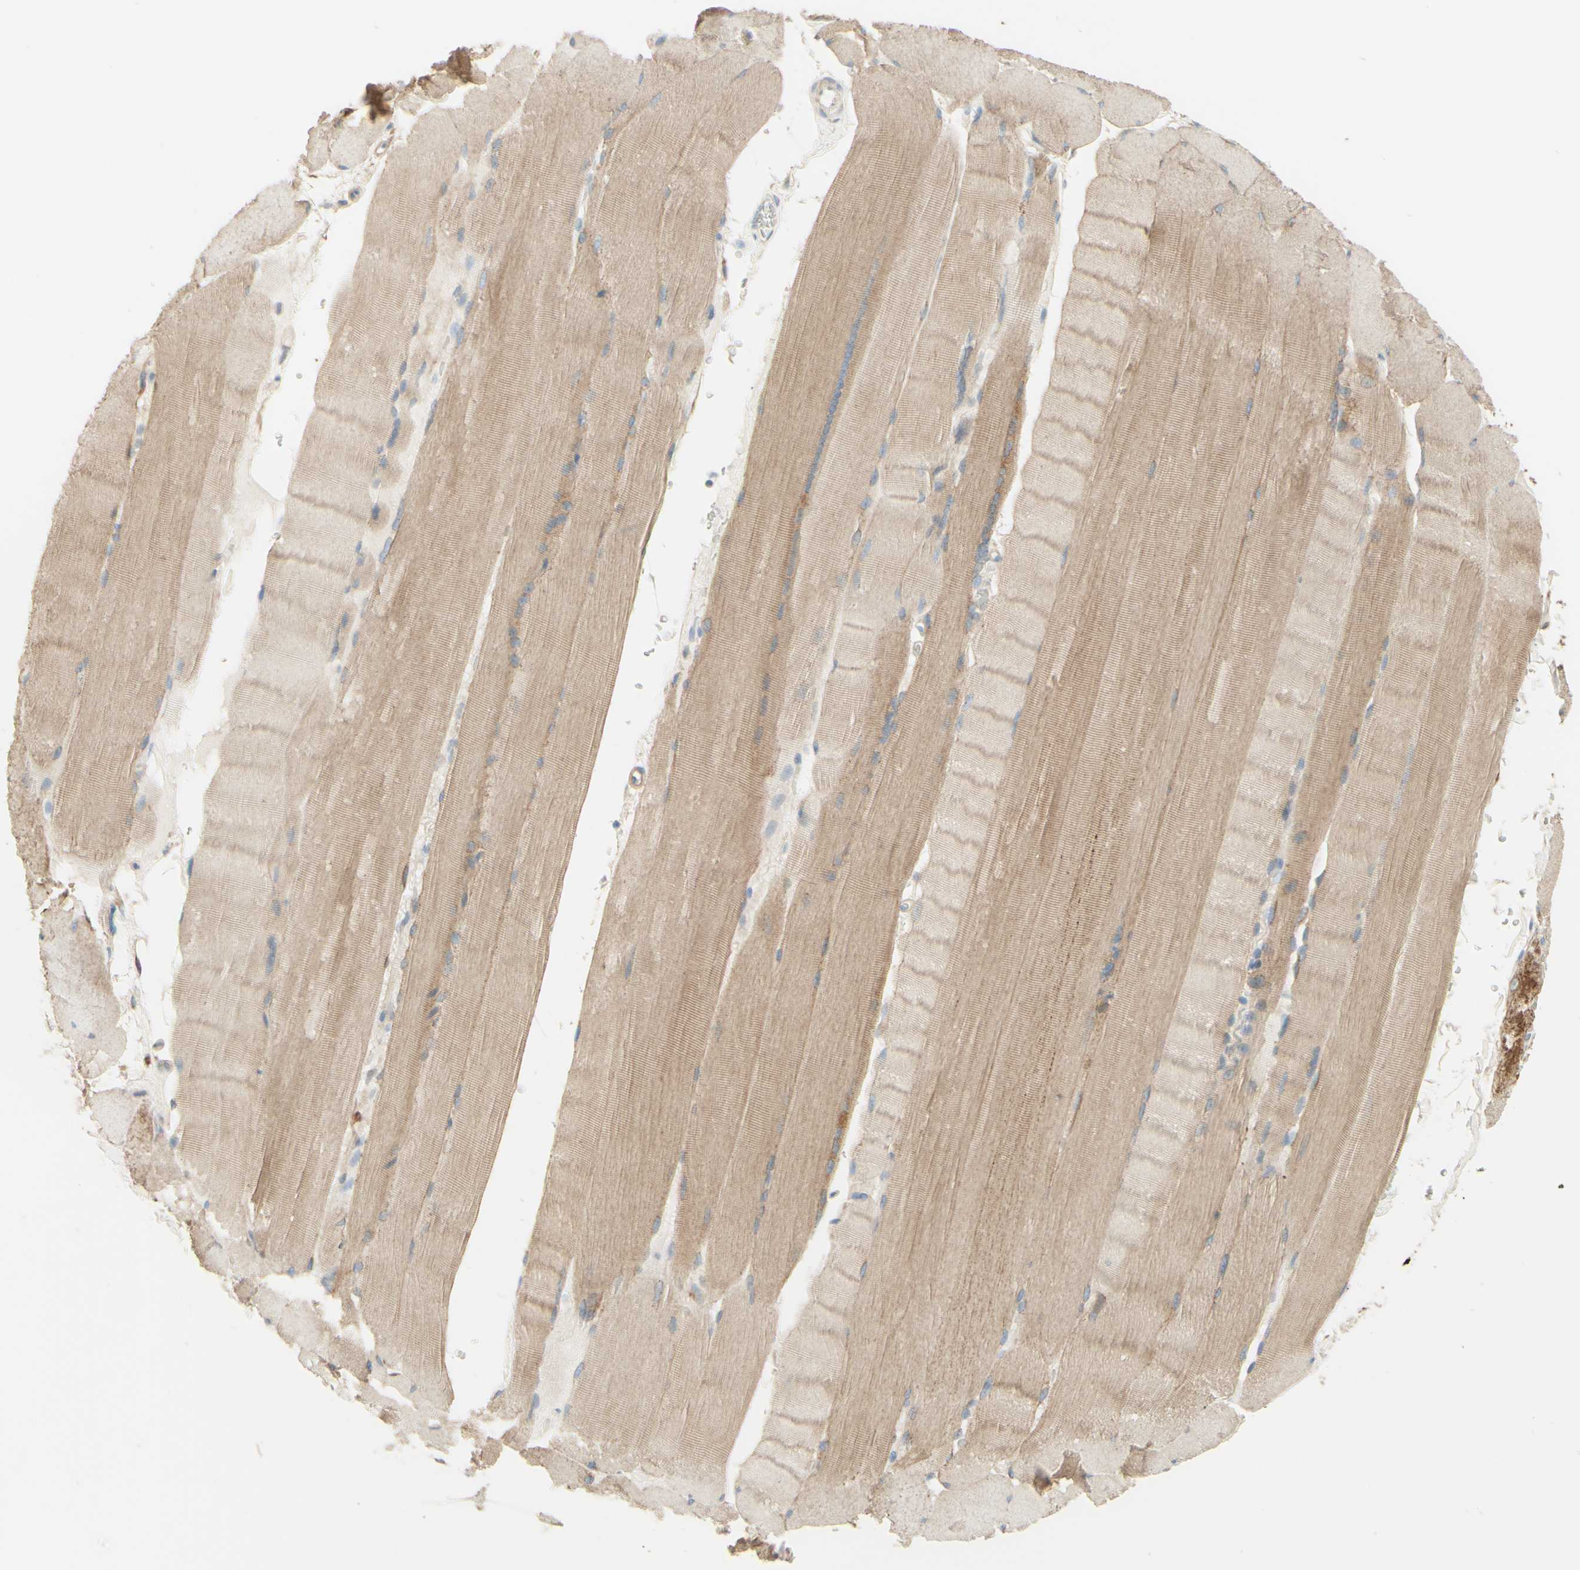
{"staining": {"intensity": "weak", "quantity": ">75%", "location": "cytoplasmic/membranous"}, "tissue": "skeletal muscle", "cell_type": "Myocytes", "image_type": "normal", "snomed": [{"axis": "morphology", "description": "Normal tissue, NOS"}, {"axis": "topography", "description": "Skin"}, {"axis": "topography", "description": "Skeletal muscle"}], "caption": "Immunohistochemical staining of normal human skeletal muscle exhibits weak cytoplasmic/membranous protein expression in approximately >75% of myocytes. The staining was performed using DAB to visualize the protein expression in brown, while the nuclei were stained in blue with hematoxylin (Magnification: 20x).", "gene": "RNF149", "patient": {"sex": "male", "age": 83}}